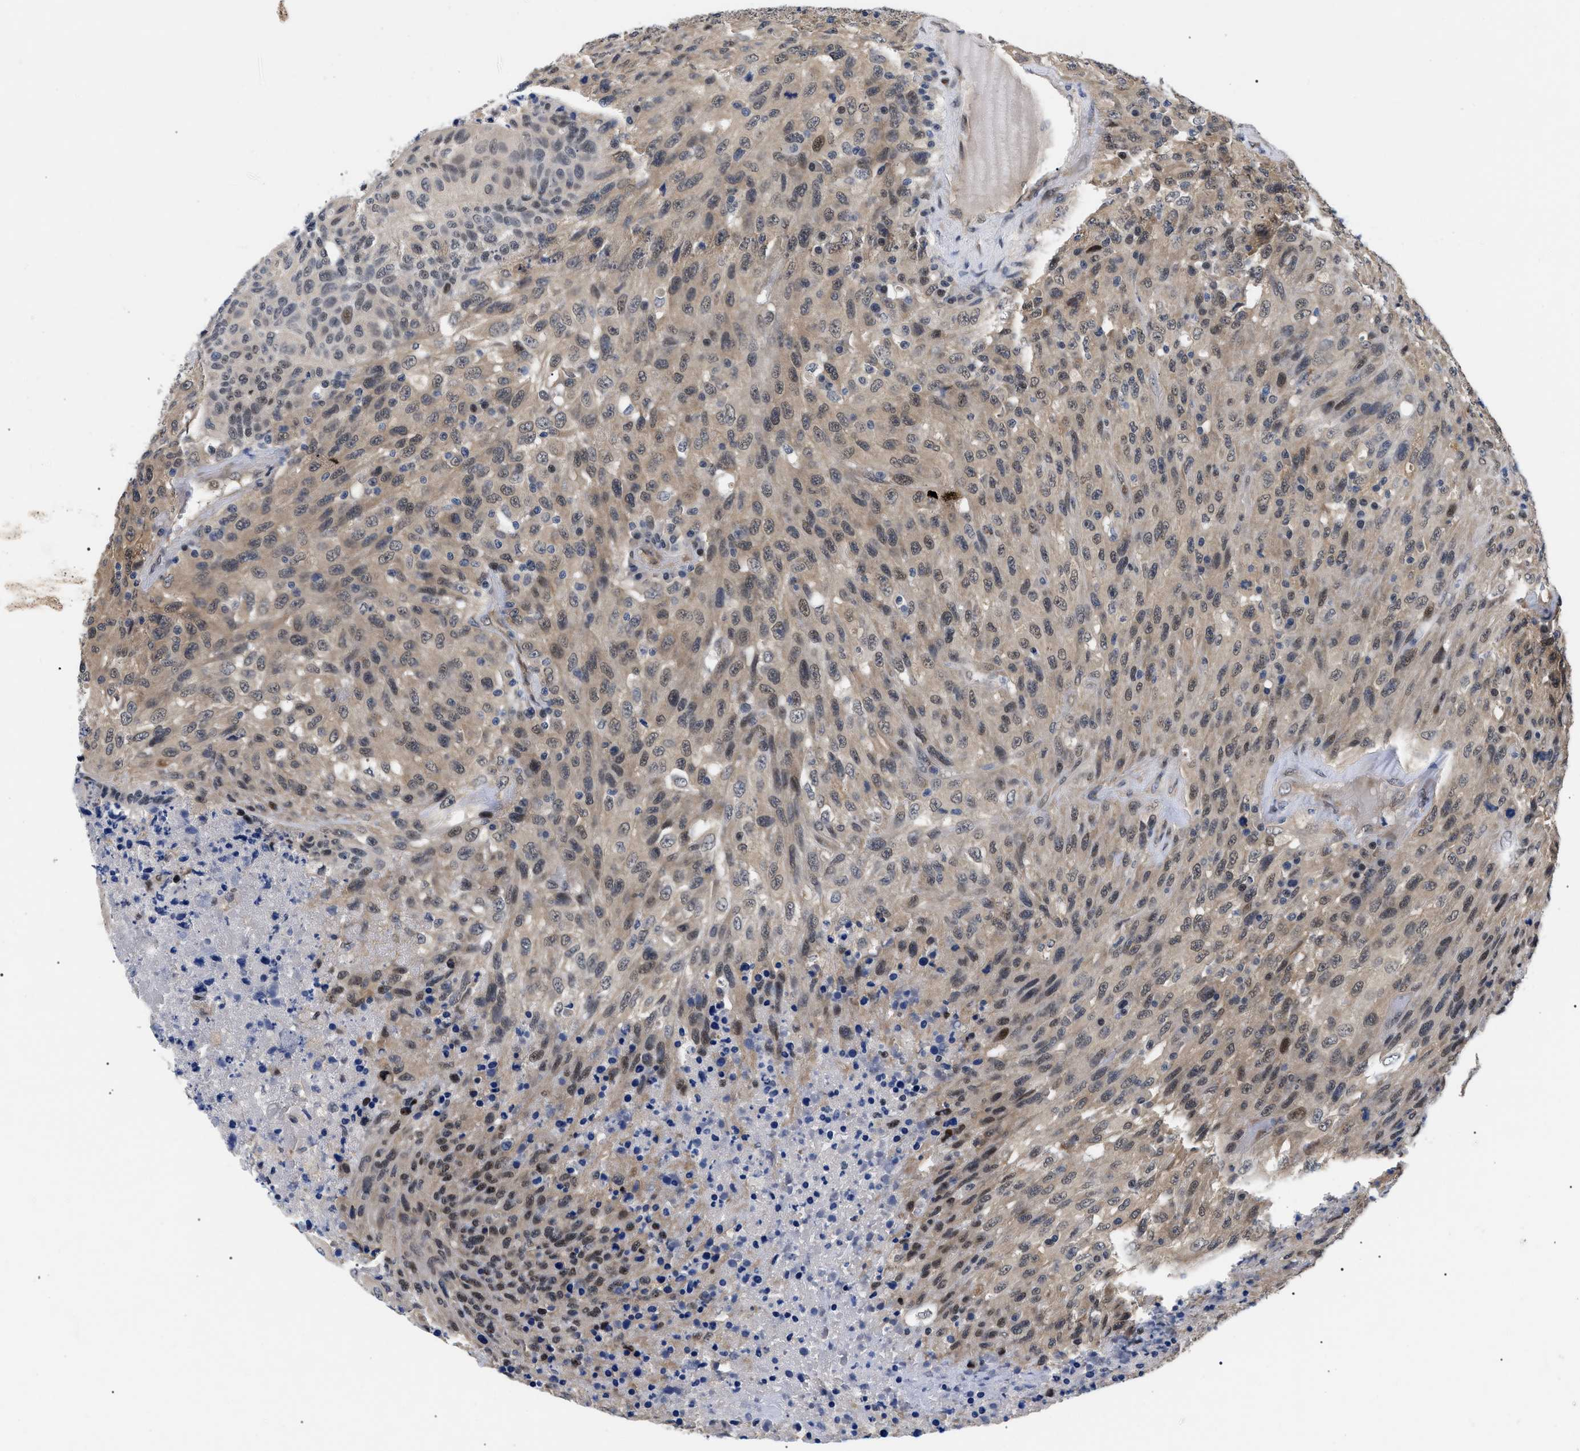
{"staining": {"intensity": "moderate", "quantity": "25%-75%", "location": "cytoplasmic/membranous,nuclear"}, "tissue": "urothelial cancer", "cell_type": "Tumor cells", "image_type": "cancer", "snomed": [{"axis": "morphology", "description": "Urothelial carcinoma, High grade"}, {"axis": "topography", "description": "Urinary bladder"}], "caption": "The histopathology image displays immunohistochemical staining of high-grade urothelial carcinoma. There is moderate cytoplasmic/membranous and nuclear staining is seen in approximately 25%-75% of tumor cells.", "gene": "GARRE1", "patient": {"sex": "male", "age": 66}}